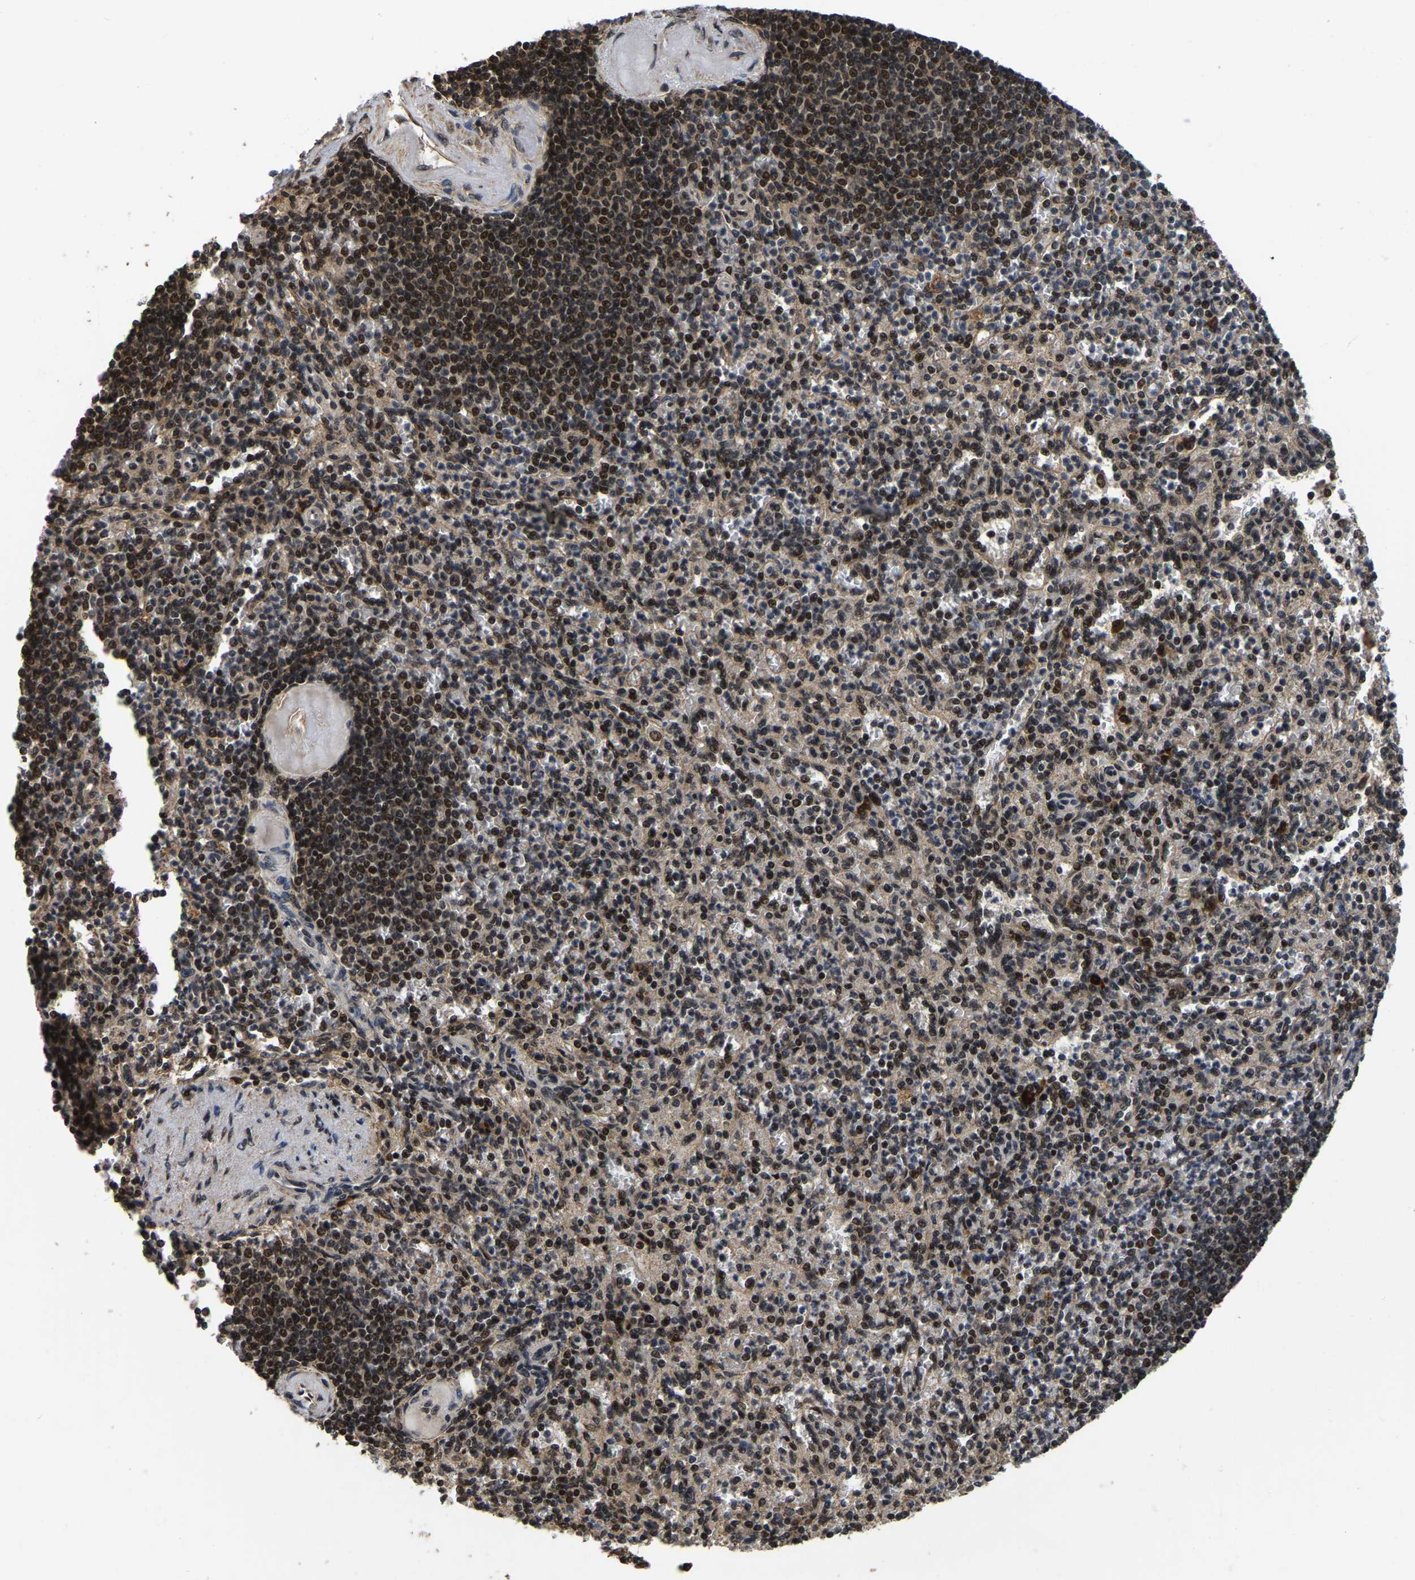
{"staining": {"intensity": "strong", "quantity": "25%-75%", "location": "nuclear"}, "tissue": "spleen", "cell_type": "Cells in red pulp", "image_type": "normal", "snomed": [{"axis": "morphology", "description": "Normal tissue, NOS"}, {"axis": "topography", "description": "Spleen"}], "caption": "A high-resolution micrograph shows IHC staining of benign spleen, which shows strong nuclear staining in about 25%-75% of cells in red pulp. (Brightfield microscopy of DAB IHC at high magnification).", "gene": "CIAO1", "patient": {"sex": "female", "age": 74}}